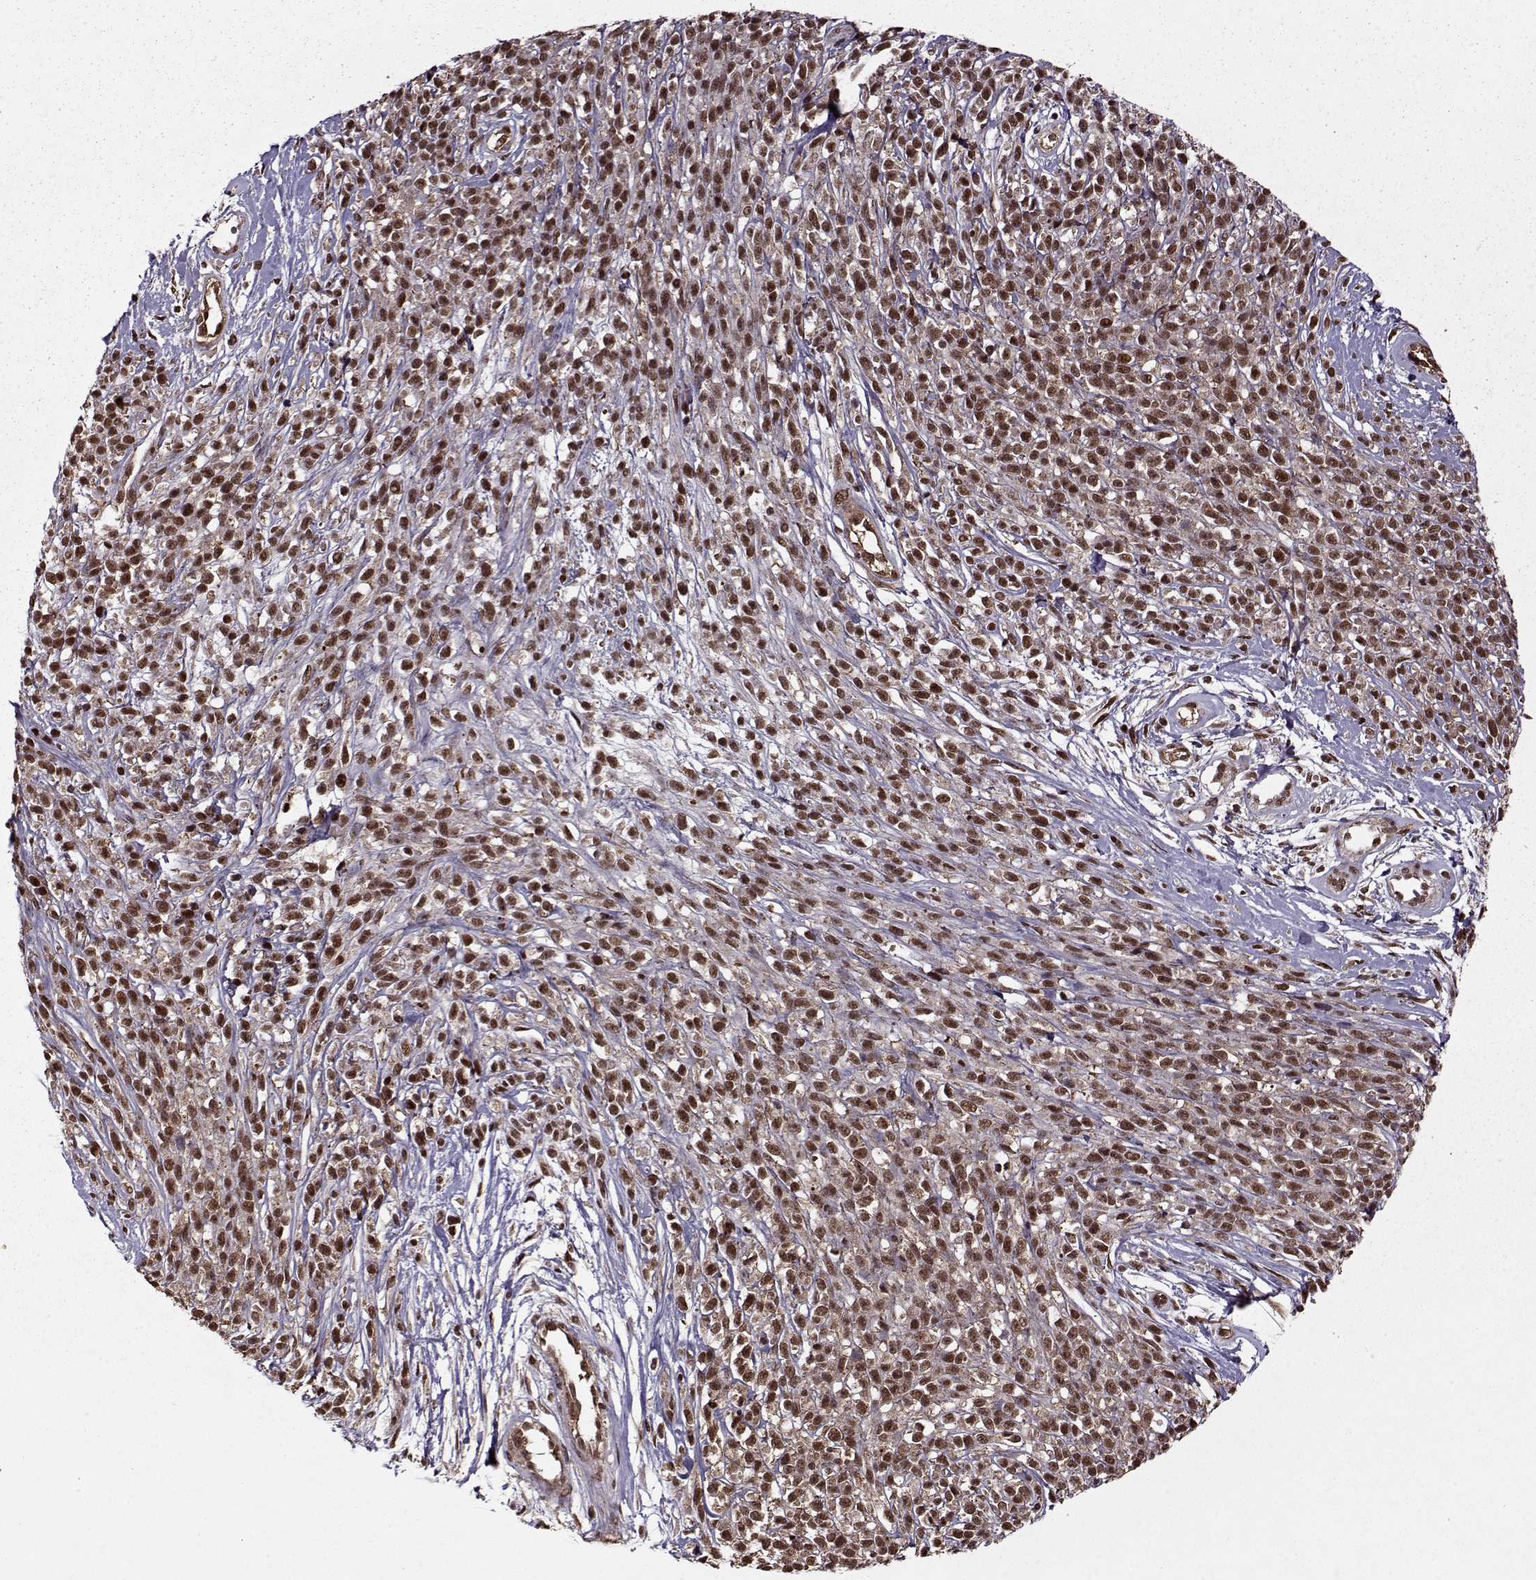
{"staining": {"intensity": "strong", "quantity": ">75%", "location": "nuclear"}, "tissue": "melanoma", "cell_type": "Tumor cells", "image_type": "cancer", "snomed": [{"axis": "morphology", "description": "Malignant melanoma, NOS"}, {"axis": "topography", "description": "Skin"}, {"axis": "topography", "description": "Skin of trunk"}], "caption": "Melanoma stained with a protein marker reveals strong staining in tumor cells.", "gene": "PSMA7", "patient": {"sex": "male", "age": 74}}